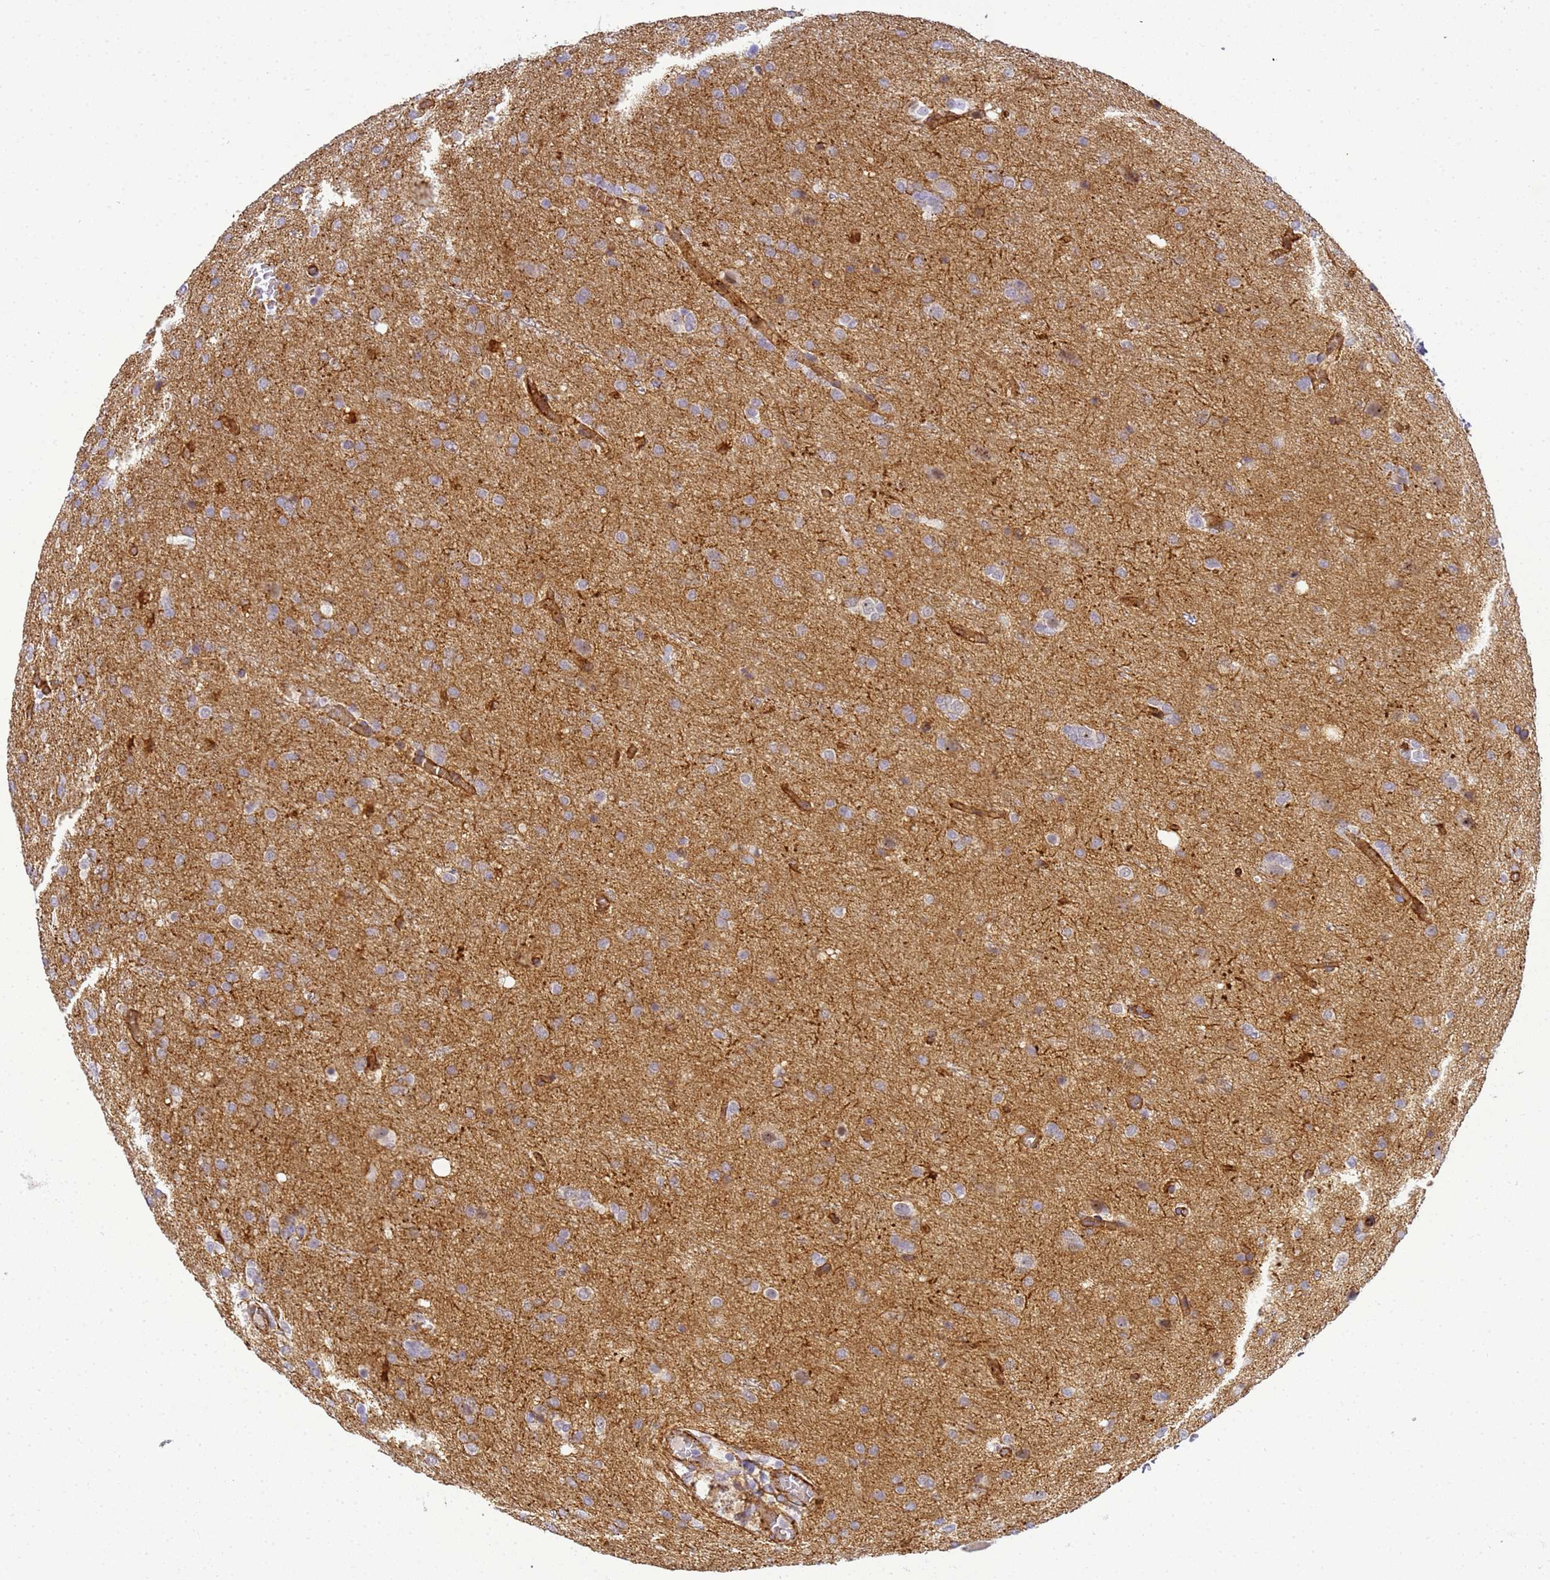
{"staining": {"intensity": "negative", "quantity": "none", "location": "none"}, "tissue": "glioma", "cell_type": "Tumor cells", "image_type": "cancer", "snomed": [{"axis": "morphology", "description": "Glioma, malignant, High grade"}, {"axis": "topography", "description": "Brain"}], "caption": "An immunohistochemistry histopathology image of malignant glioma (high-grade) is shown. There is no staining in tumor cells of malignant glioma (high-grade).", "gene": "GON4L", "patient": {"sex": "female", "age": 74}}